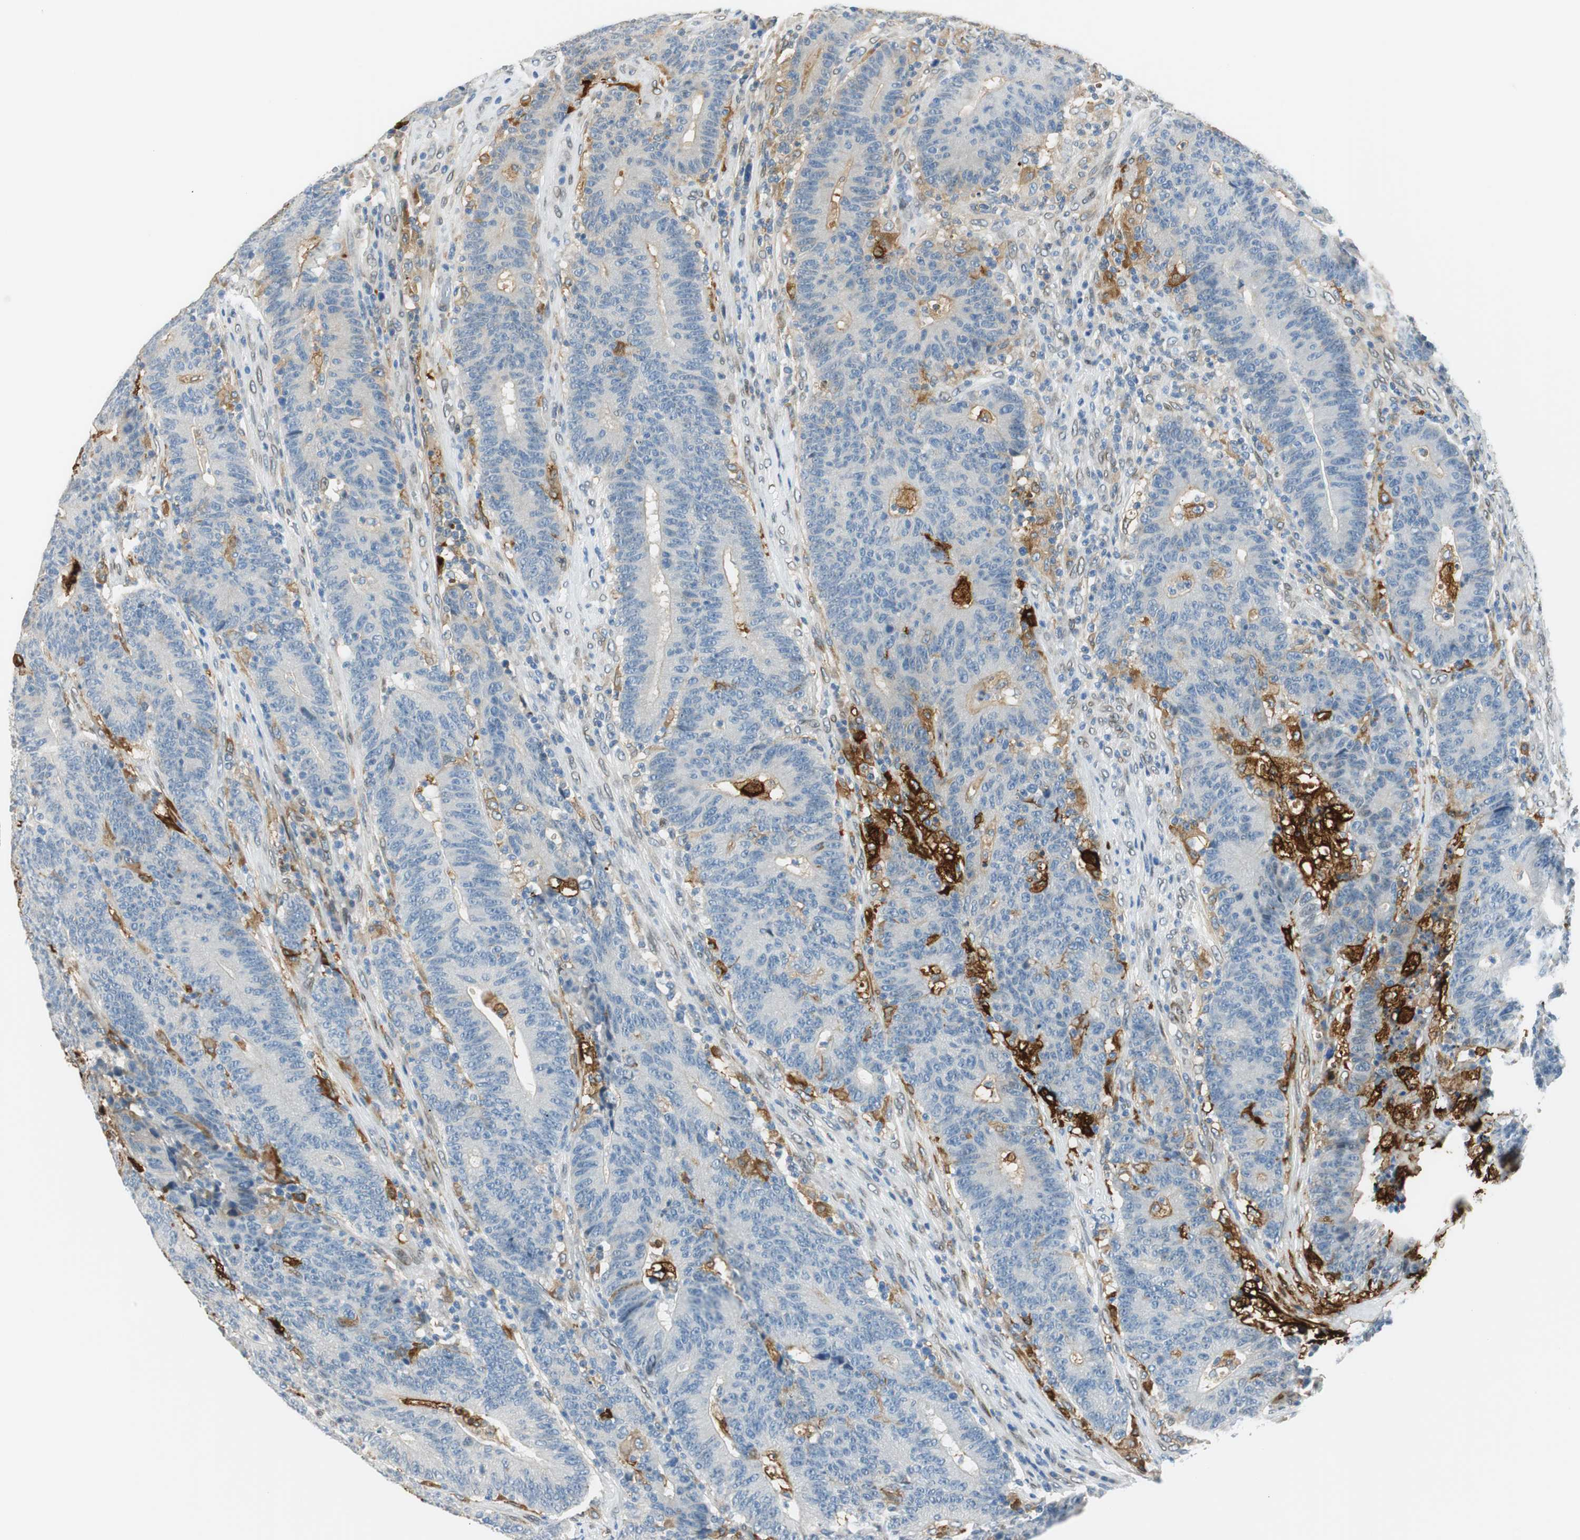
{"staining": {"intensity": "negative", "quantity": "none", "location": "none"}, "tissue": "colorectal cancer", "cell_type": "Tumor cells", "image_type": "cancer", "snomed": [{"axis": "morphology", "description": "Normal tissue, NOS"}, {"axis": "morphology", "description": "Adenocarcinoma, NOS"}, {"axis": "topography", "description": "Colon"}], "caption": "Immunohistochemistry image of neoplastic tissue: colorectal cancer stained with DAB shows no significant protein staining in tumor cells.", "gene": "TMEM260", "patient": {"sex": "female", "age": 75}}